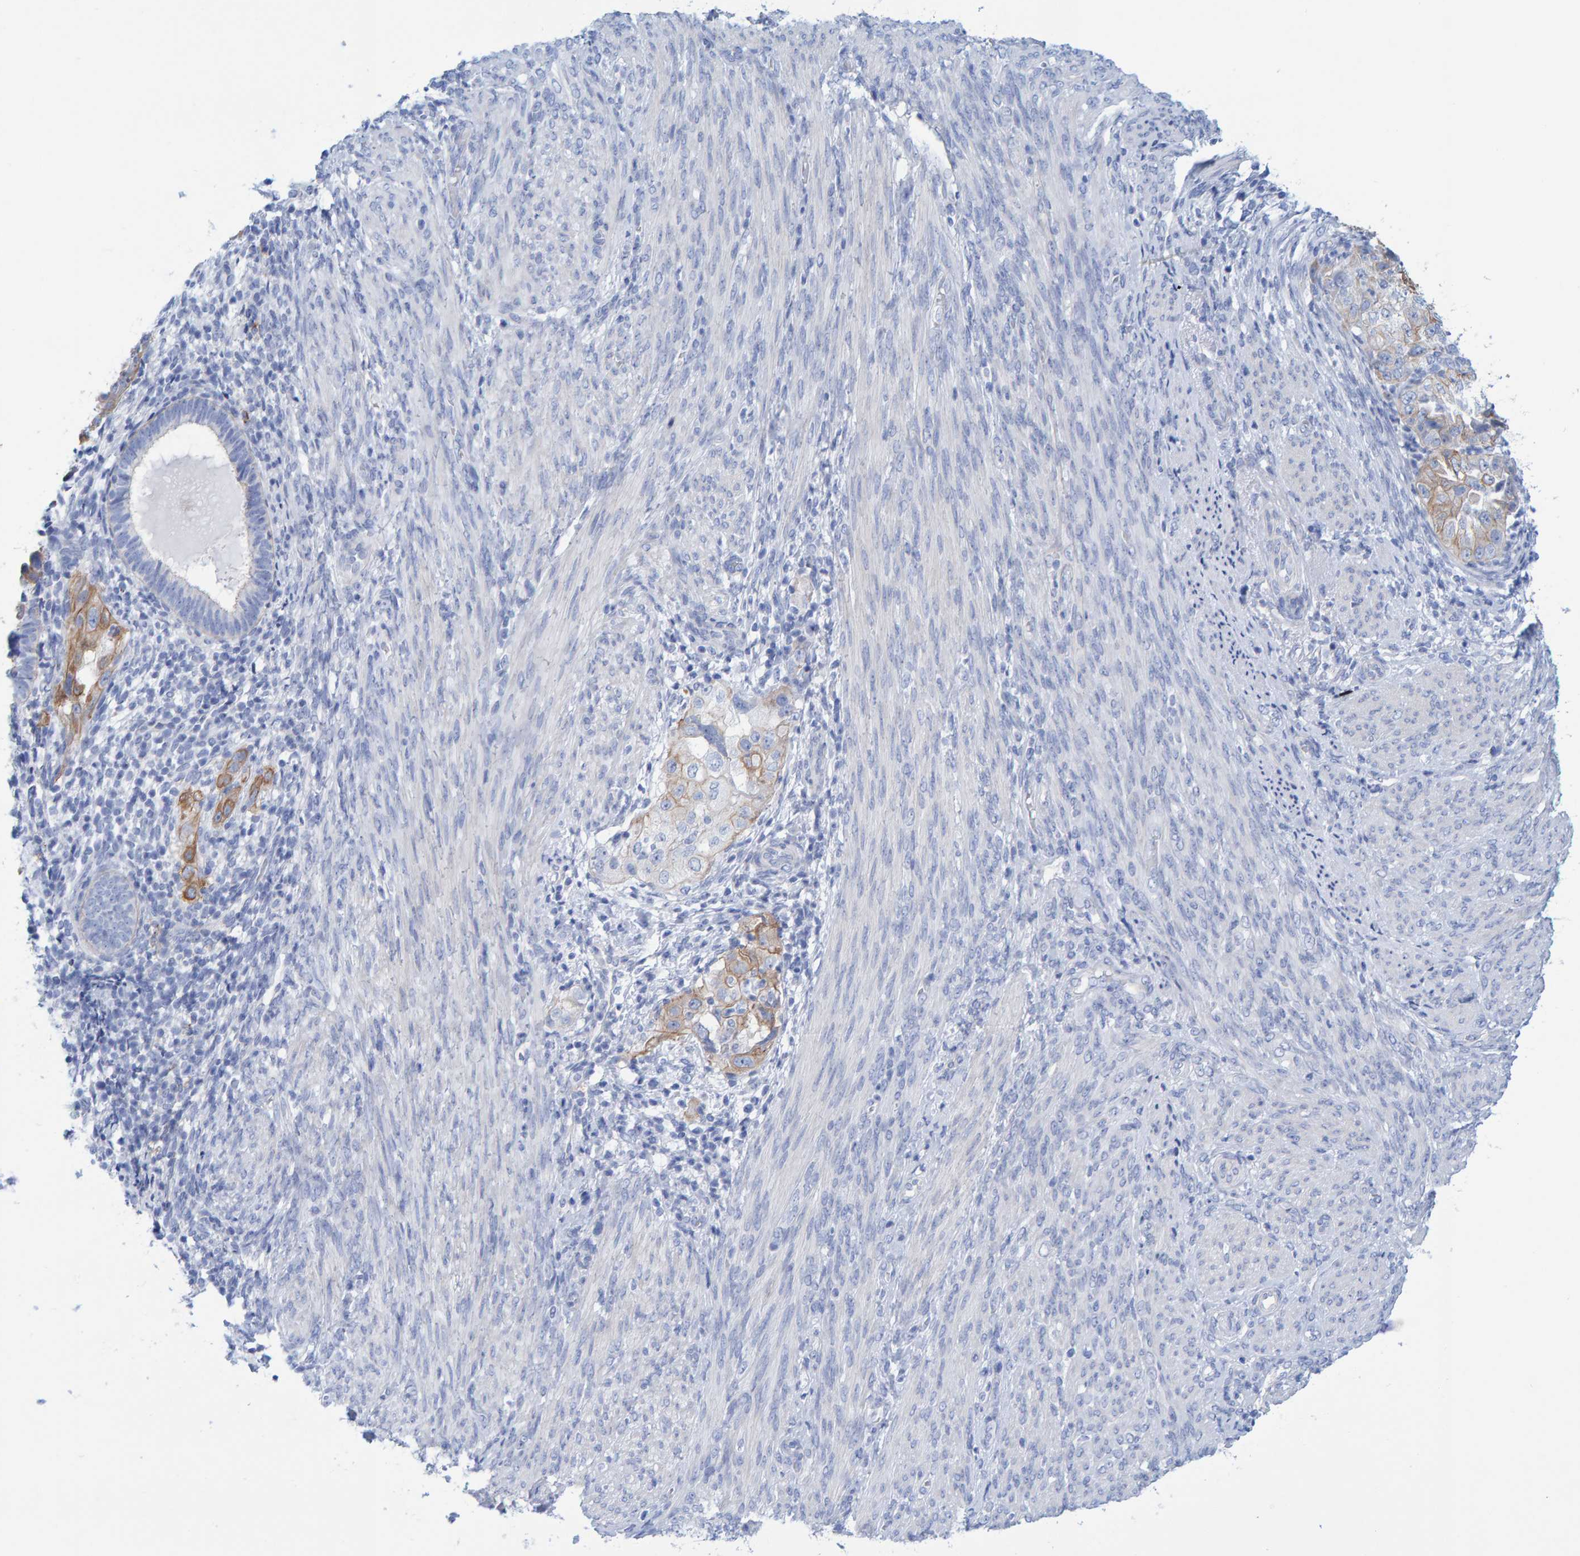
{"staining": {"intensity": "moderate", "quantity": "25%-75%", "location": "cytoplasmic/membranous"}, "tissue": "endometrial cancer", "cell_type": "Tumor cells", "image_type": "cancer", "snomed": [{"axis": "morphology", "description": "Adenocarcinoma, NOS"}, {"axis": "topography", "description": "Endometrium"}], "caption": "Endometrial cancer was stained to show a protein in brown. There is medium levels of moderate cytoplasmic/membranous expression in approximately 25%-75% of tumor cells.", "gene": "JAKMIP3", "patient": {"sex": "female", "age": 85}}